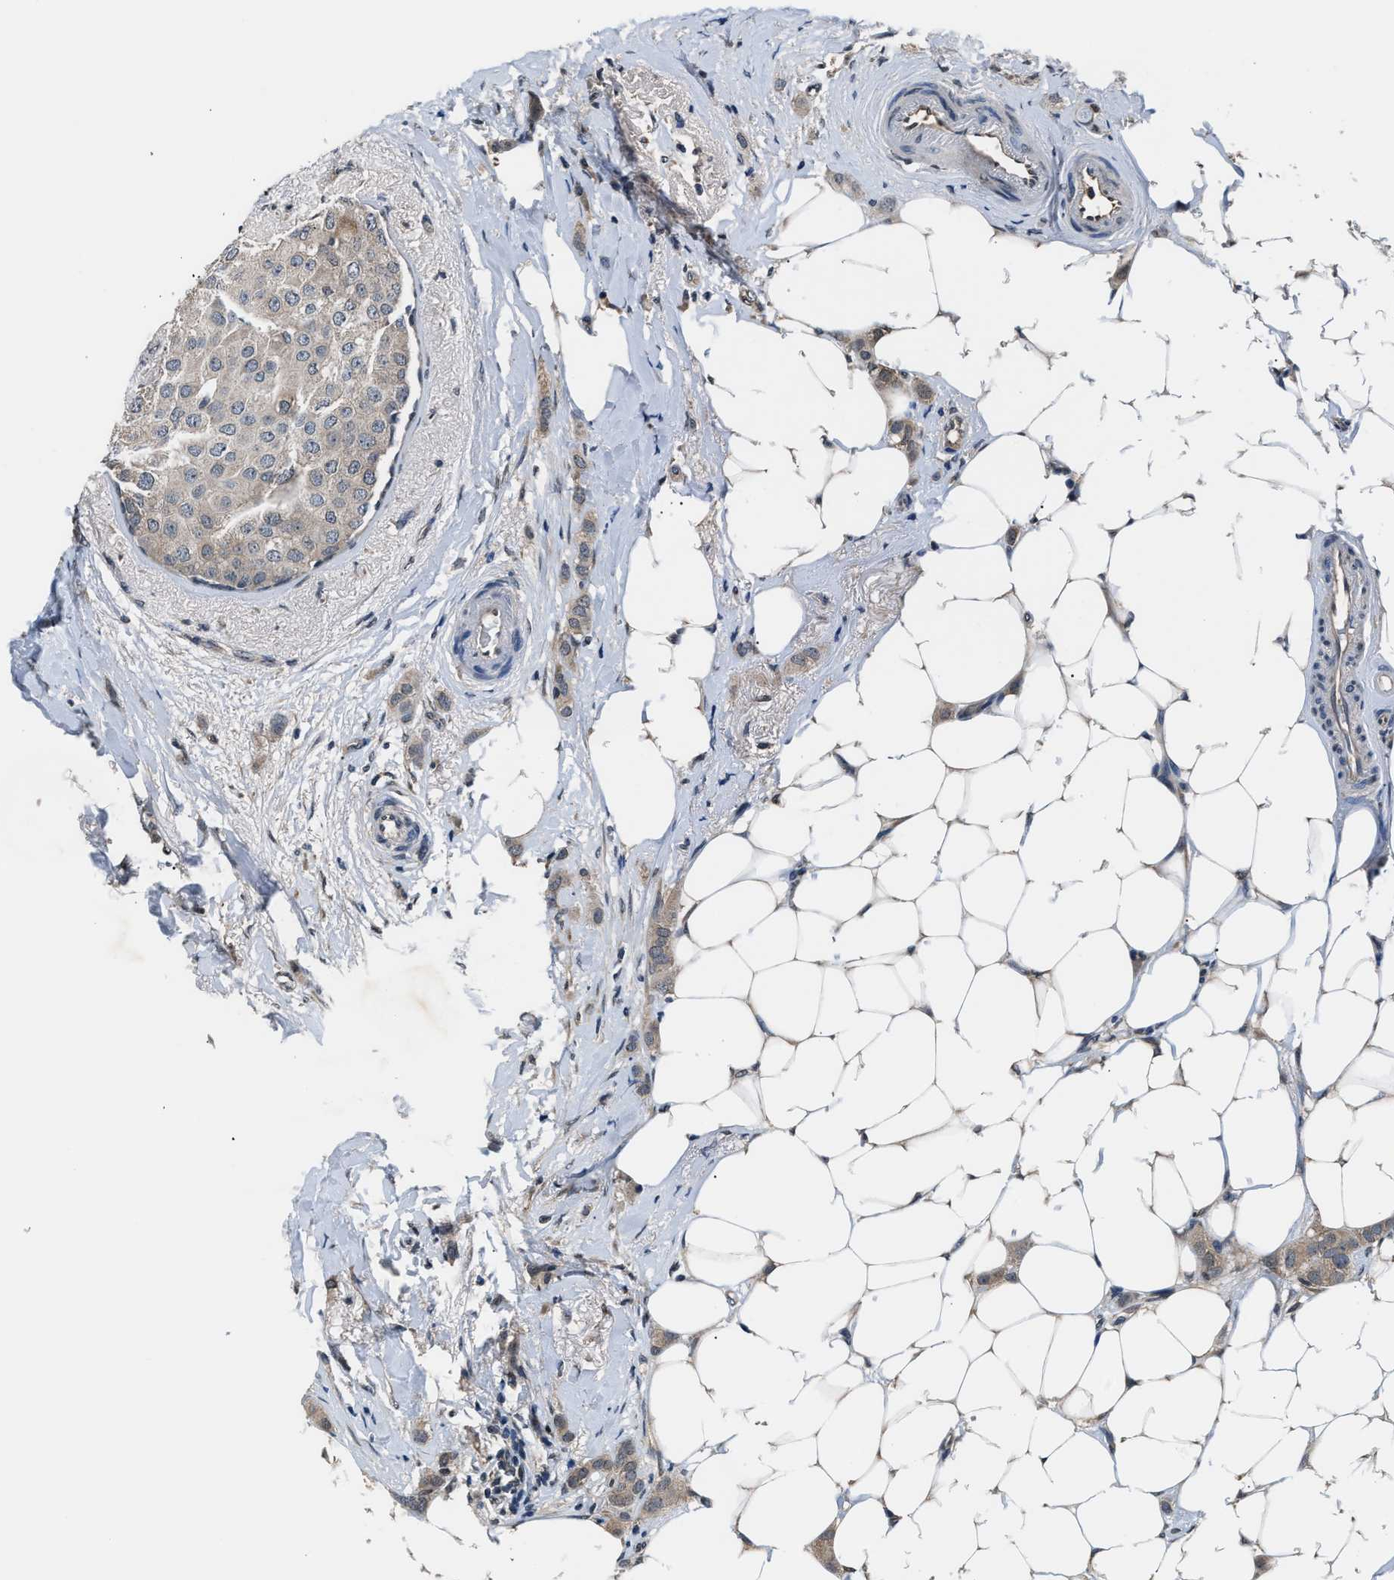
{"staining": {"intensity": "weak", "quantity": "25%-75%", "location": "cytoplasmic/membranous"}, "tissue": "breast cancer", "cell_type": "Tumor cells", "image_type": "cancer", "snomed": [{"axis": "morphology", "description": "Lobular carcinoma"}, {"axis": "topography", "description": "Breast"}], "caption": "IHC photomicrograph of breast cancer (lobular carcinoma) stained for a protein (brown), which displays low levels of weak cytoplasmic/membranous expression in approximately 25%-75% of tumor cells.", "gene": "TP53I3", "patient": {"sex": "female", "age": 55}}